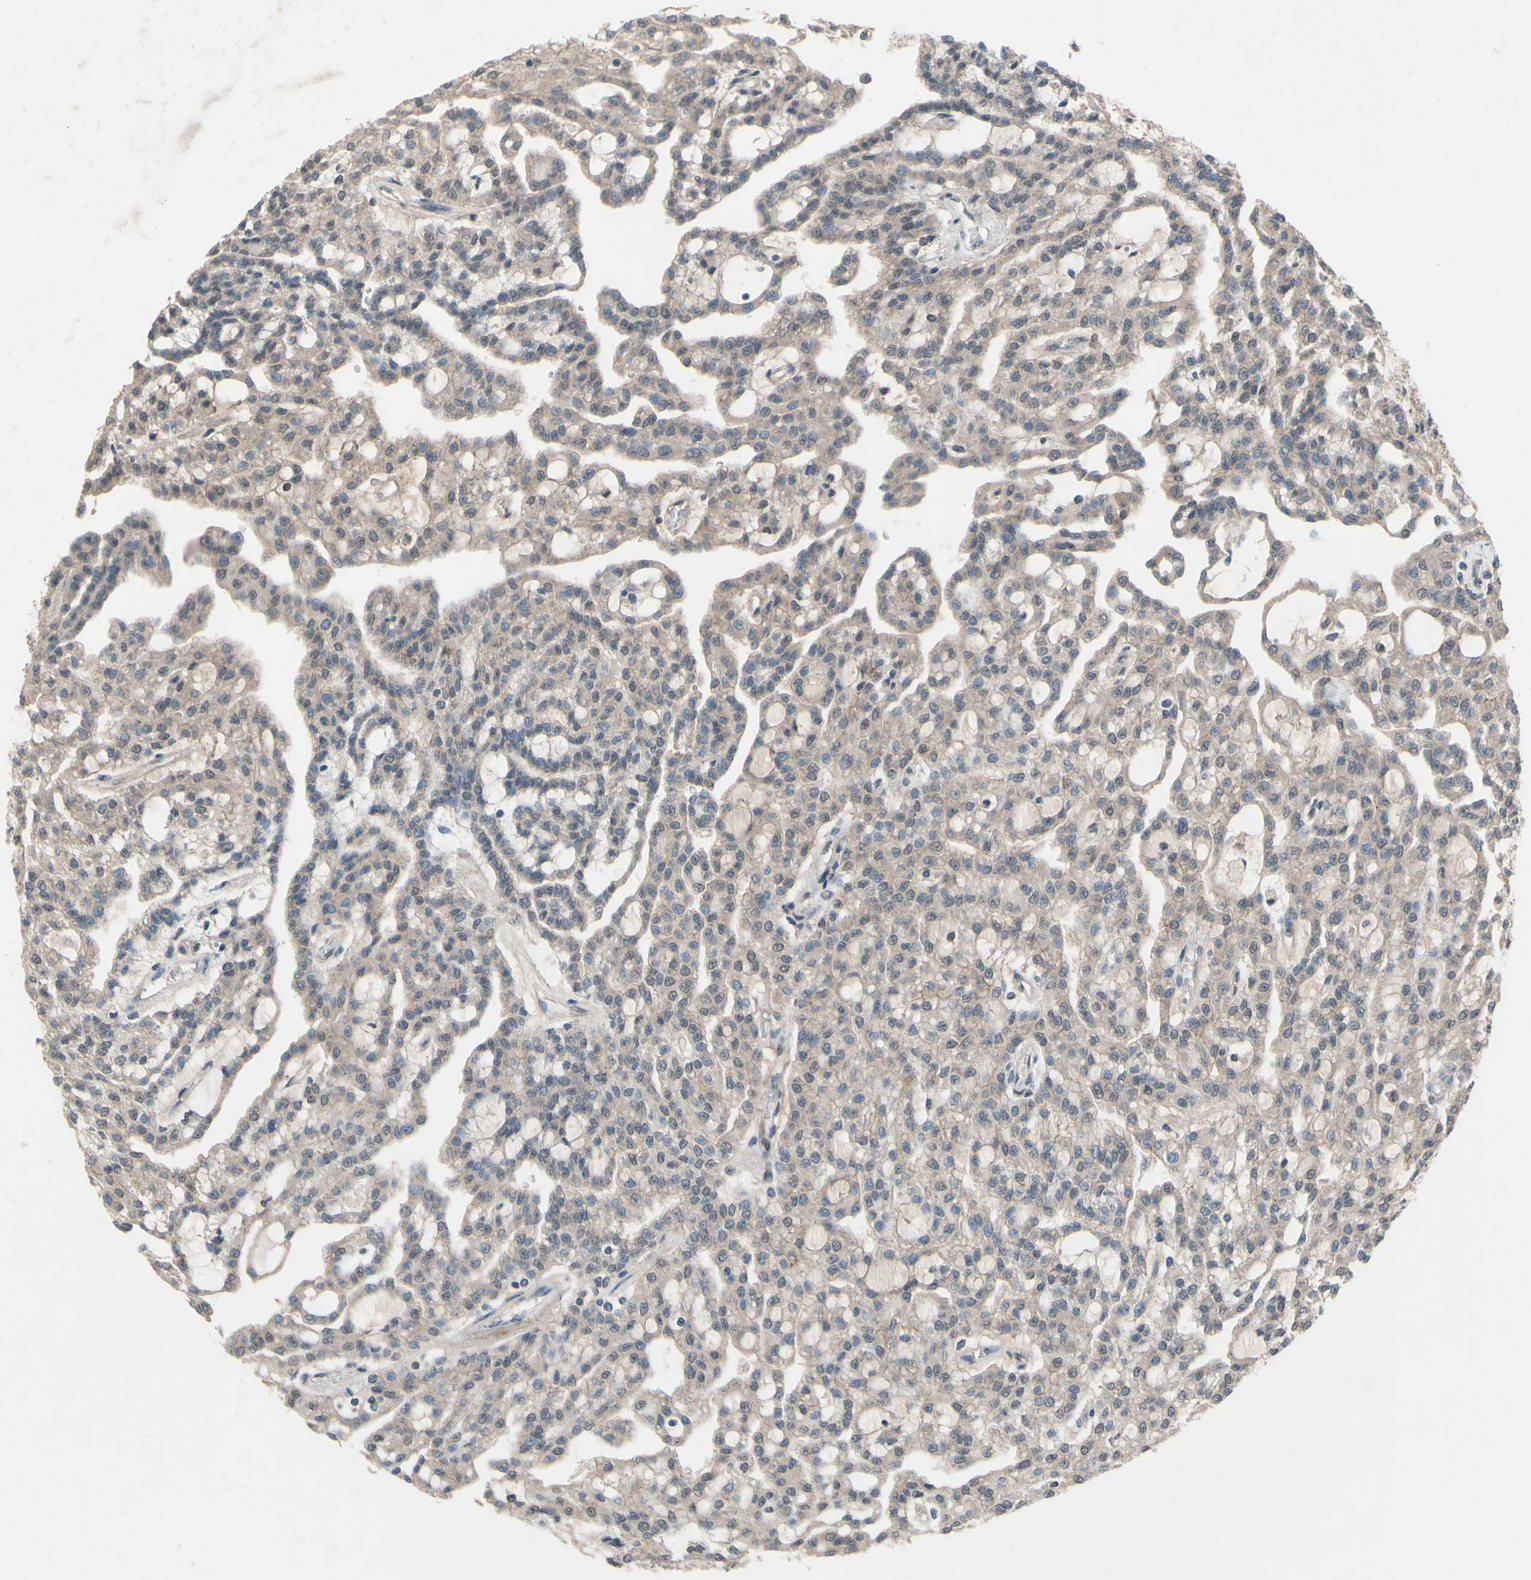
{"staining": {"intensity": "weak", "quantity": ">75%", "location": "cytoplasmic/membranous"}, "tissue": "renal cancer", "cell_type": "Tumor cells", "image_type": "cancer", "snomed": [{"axis": "morphology", "description": "Adenocarcinoma, NOS"}, {"axis": "topography", "description": "Kidney"}], "caption": "Tumor cells show weak cytoplasmic/membranous staining in about >75% of cells in renal cancer (adenocarcinoma). (IHC, brightfield microscopy, high magnification).", "gene": "CDCP1", "patient": {"sex": "male", "age": 63}}